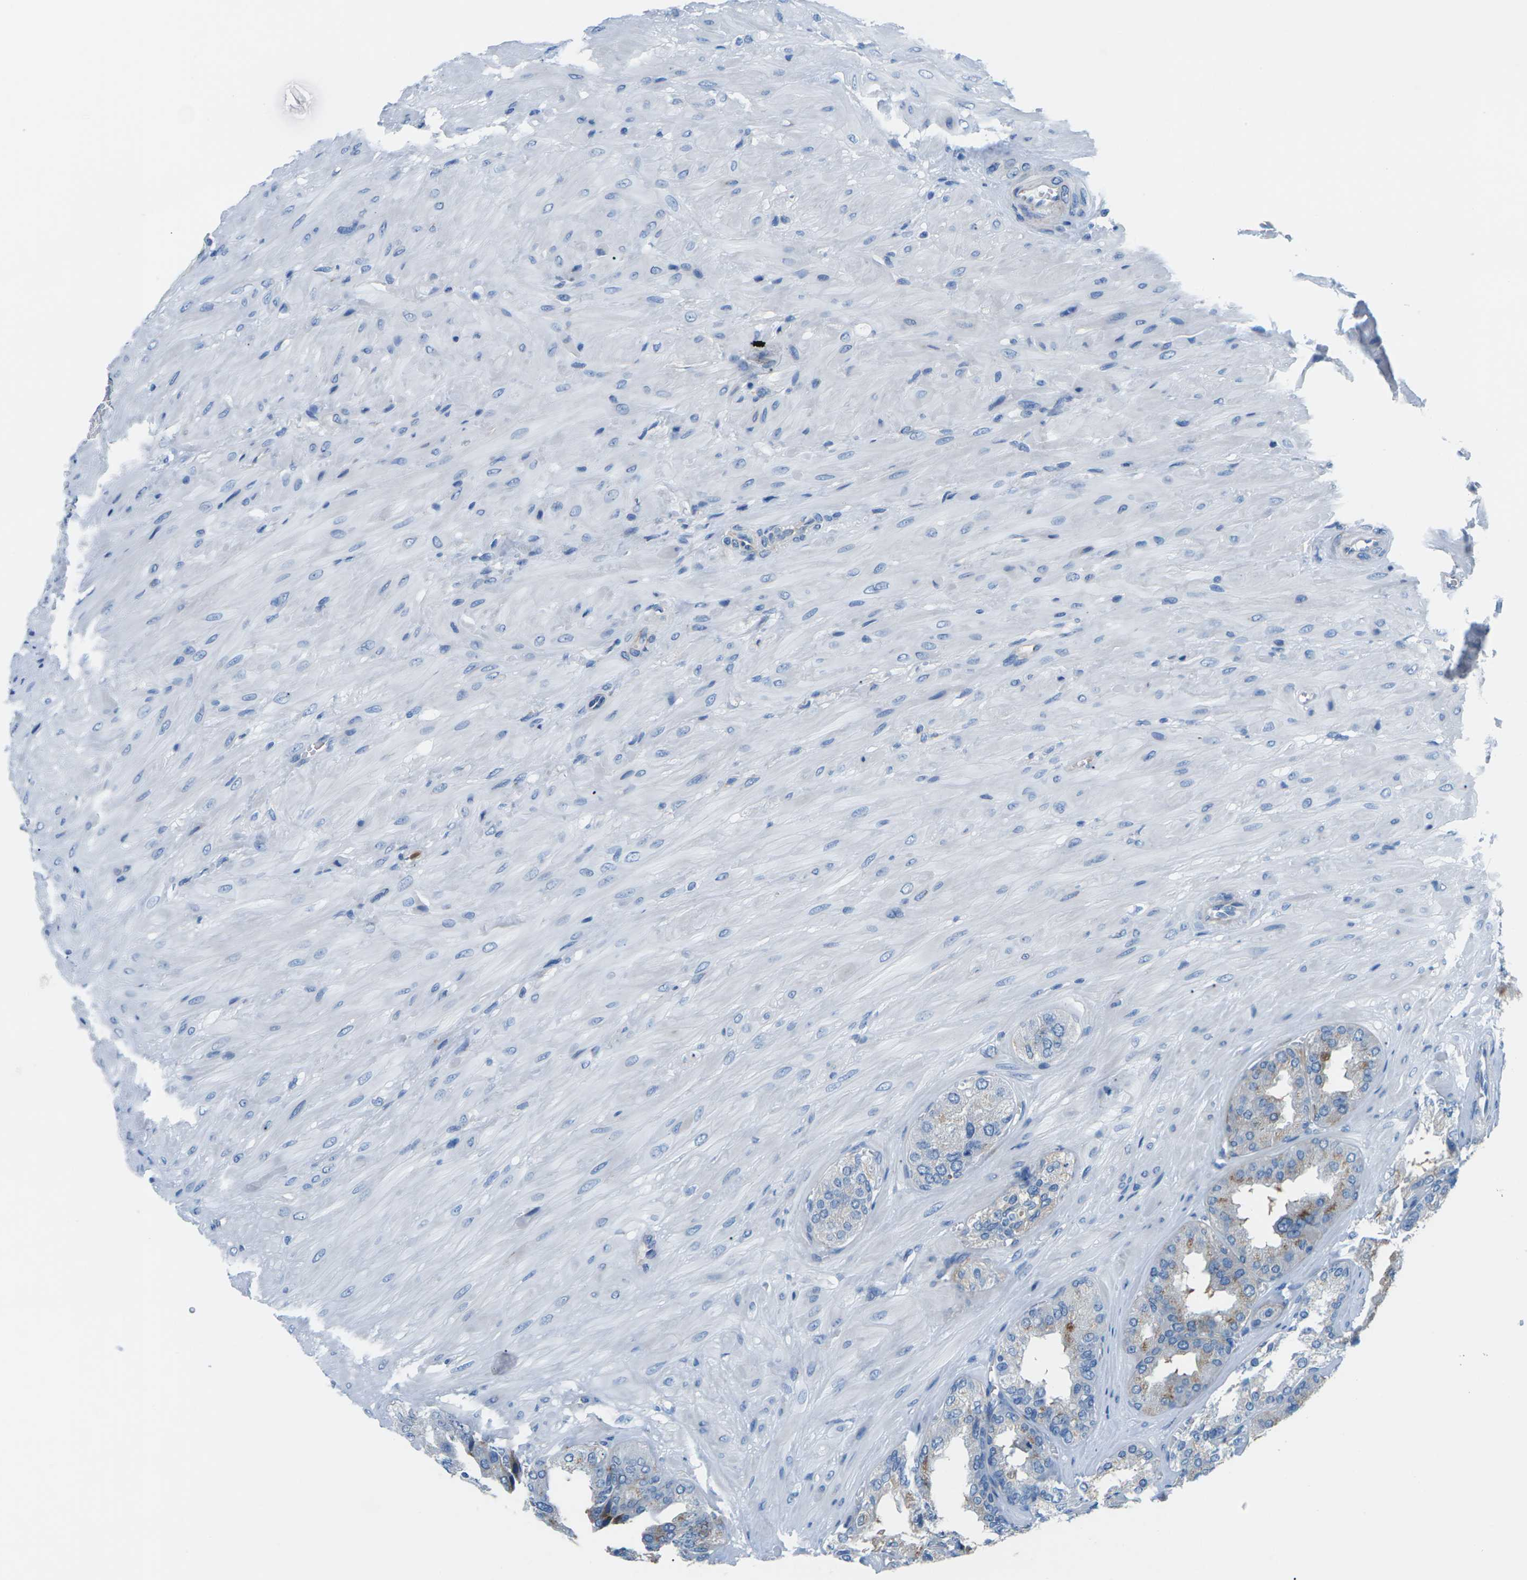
{"staining": {"intensity": "moderate", "quantity": "<25%", "location": "cytoplasmic/membranous"}, "tissue": "seminal vesicle", "cell_type": "Glandular cells", "image_type": "normal", "snomed": [{"axis": "morphology", "description": "Normal tissue, NOS"}, {"axis": "topography", "description": "Prostate"}, {"axis": "topography", "description": "Seminal veicle"}], "caption": "Protein expression by immunohistochemistry (IHC) exhibits moderate cytoplasmic/membranous positivity in approximately <25% of glandular cells in normal seminal vesicle. (DAB (3,3'-diaminobenzidine) = brown stain, brightfield microscopy at high magnification).", "gene": "SYNGR2", "patient": {"sex": "male", "age": 51}}